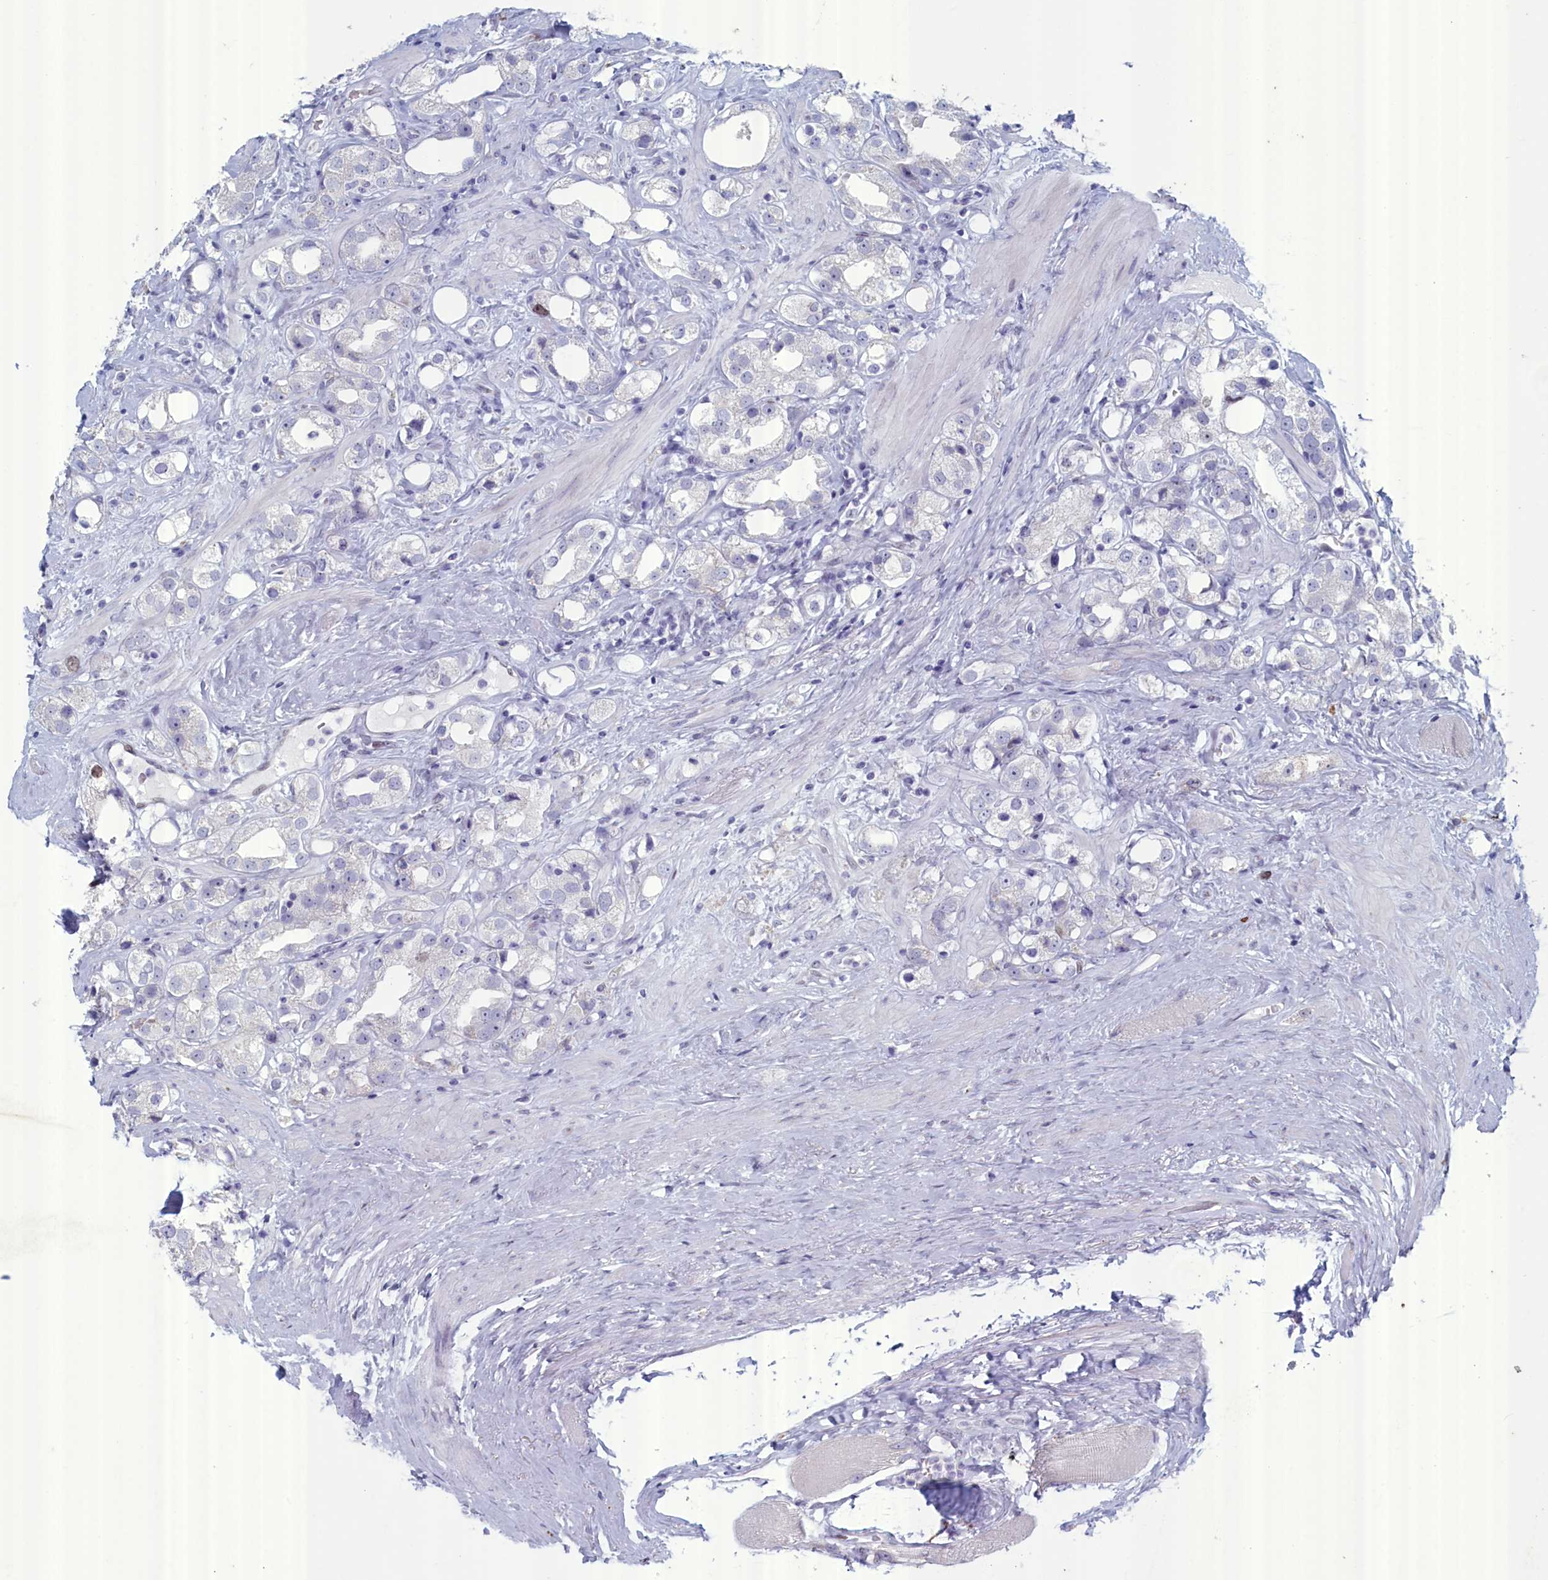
{"staining": {"intensity": "negative", "quantity": "none", "location": "none"}, "tissue": "prostate cancer", "cell_type": "Tumor cells", "image_type": "cancer", "snomed": [{"axis": "morphology", "description": "Adenocarcinoma, NOS"}, {"axis": "topography", "description": "Prostate"}], "caption": "High magnification brightfield microscopy of prostate adenocarcinoma stained with DAB (brown) and counterstained with hematoxylin (blue): tumor cells show no significant positivity. (Immunohistochemistry (ihc), brightfield microscopy, high magnification).", "gene": "WDR76", "patient": {"sex": "male", "age": 79}}